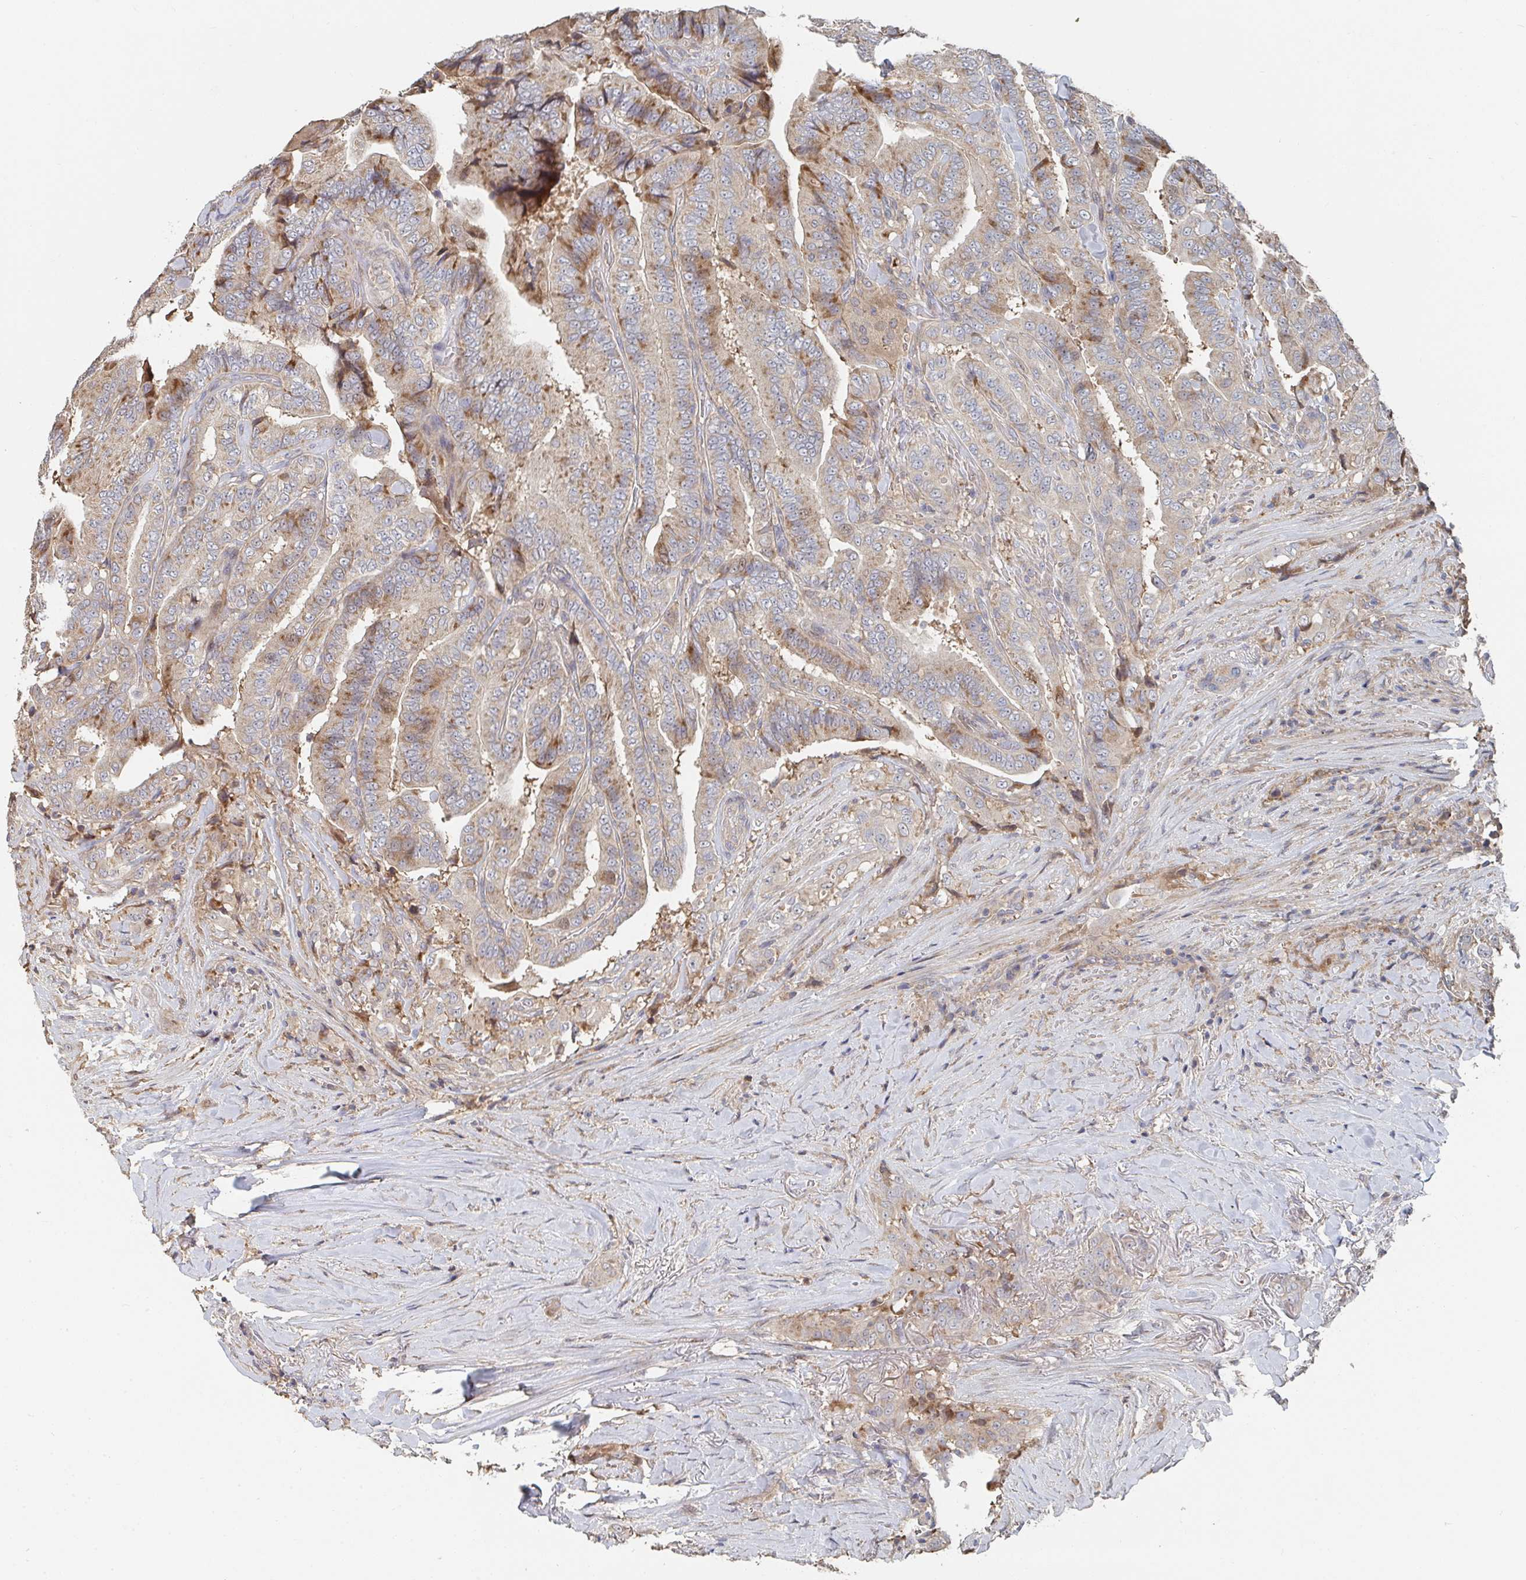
{"staining": {"intensity": "weak", "quantity": "25%-75%", "location": "cytoplasmic/membranous"}, "tissue": "thyroid cancer", "cell_type": "Tumor cells", "image_type": "cancer", "snomed": [{"axis": "morphology", "description": "Papillary adenocarcinoma, NOS"}, {"axis": "topography", "description": "Thyroid gland"}], "caption": "Thyroid cancer (papillary adenocarcinoma) tissue shows weak cytoplasmic/membranous staining in about 25%-75% of tumor cells (Stains: DAB (3,3'-diaminobenzidine) in brown, nuclei in blue, Microscopy: brightfield microscopy at high magnification).", "gene": "PTEN", "patient": {"sex": "male", "age": 61}}